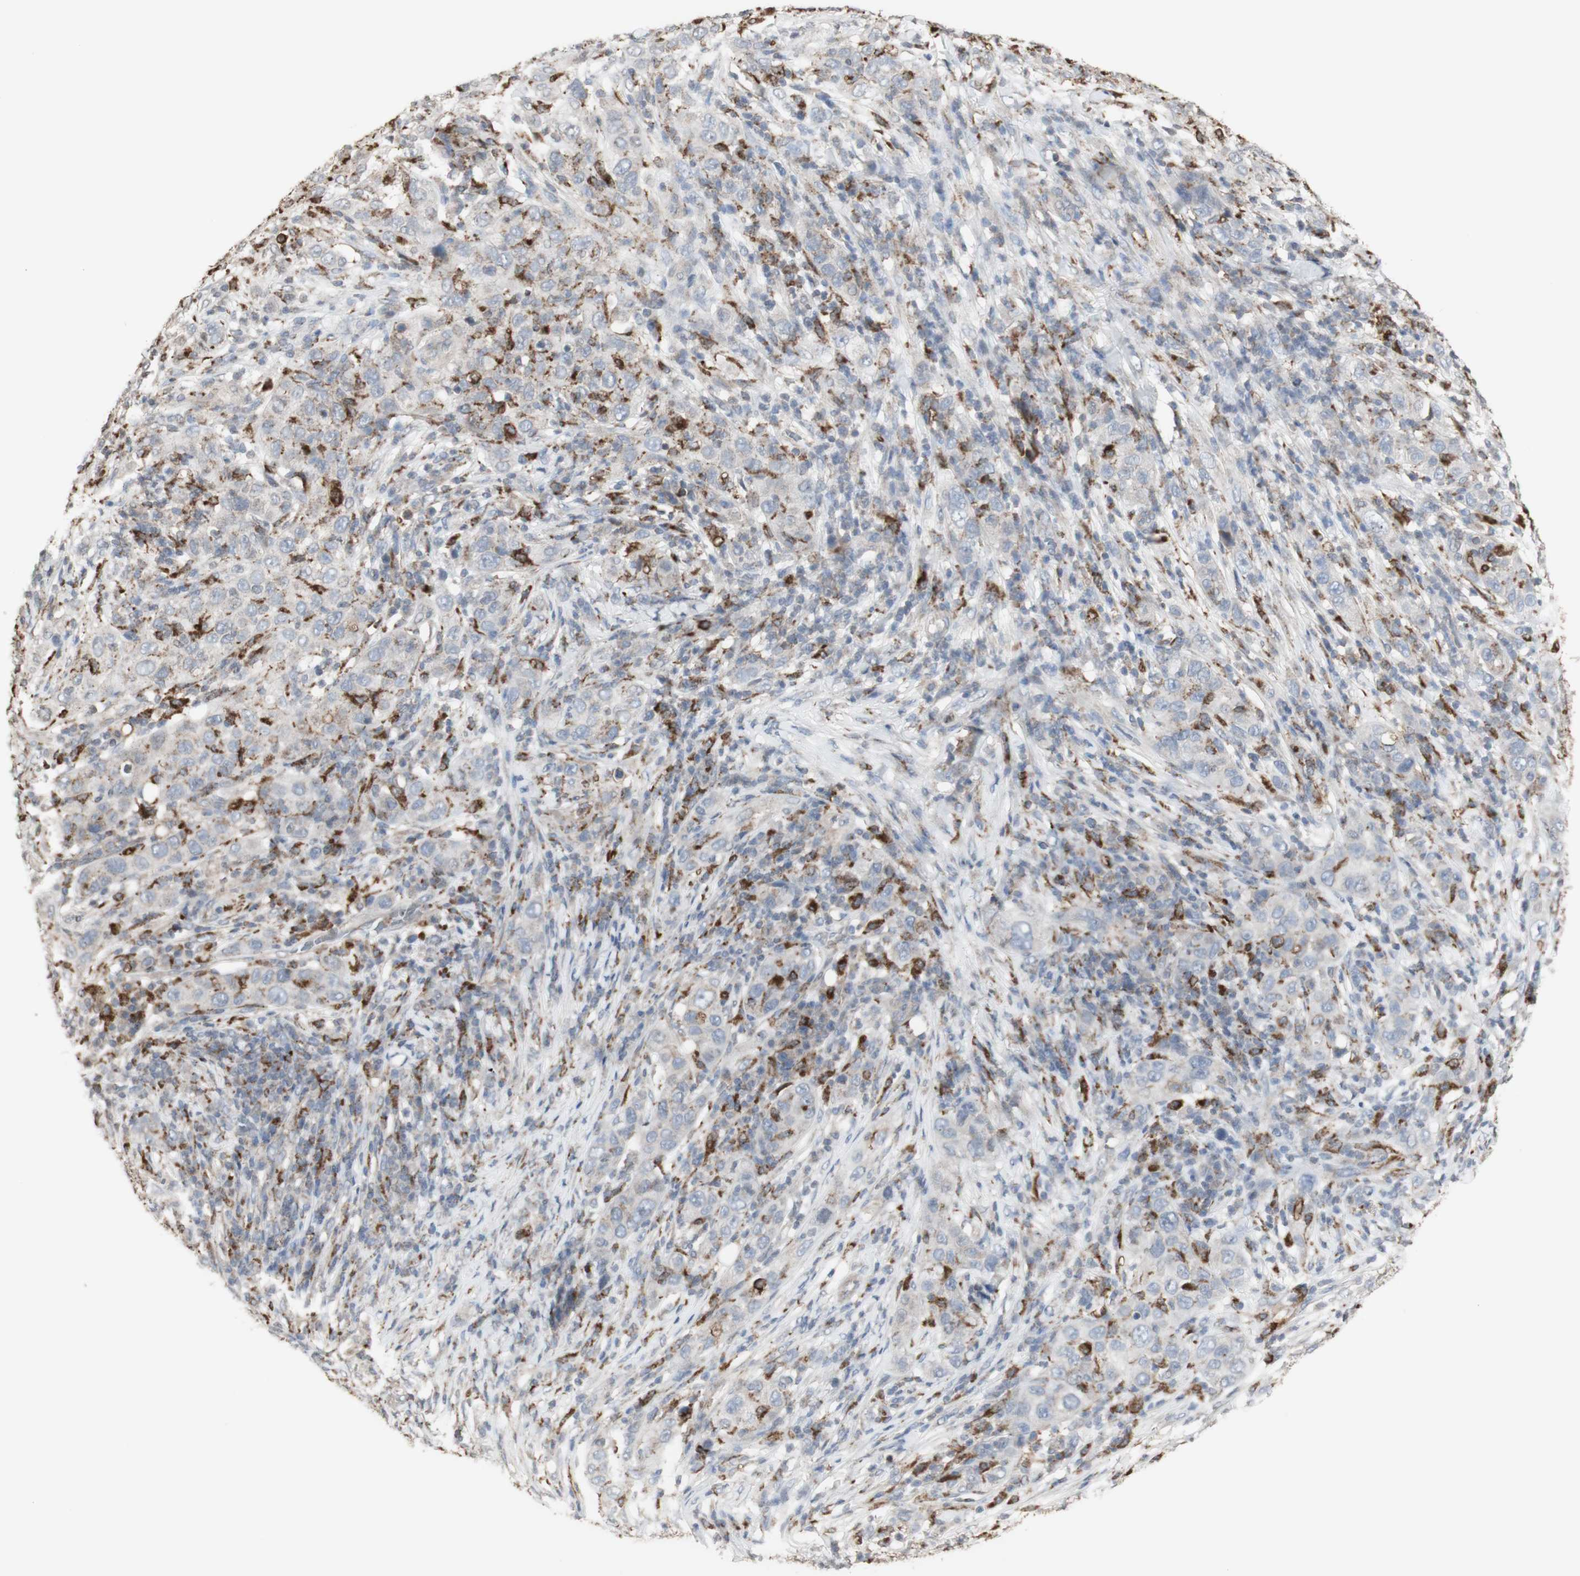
{"staining": {"intensity": "negative", "quantity": "none", "location": "none"}, "tissue": "skin cancer", "cell_type": "Tumor cells", "image_type": "cancer", "snomed": [{"axis": "morphology", "description": "Squamous cell carcinoma, NOS"}, {"axis": "topography", "description": "Skin"}], "caption": "Immunohistochemistry (IHC) histopathology image of human squamous cell carcinoma (skin) stained for a protein (brown), which shows no expression in tumor cells.", "gene": "ATP6V1E1", "patient": {"sex": "female", "age": 88}}